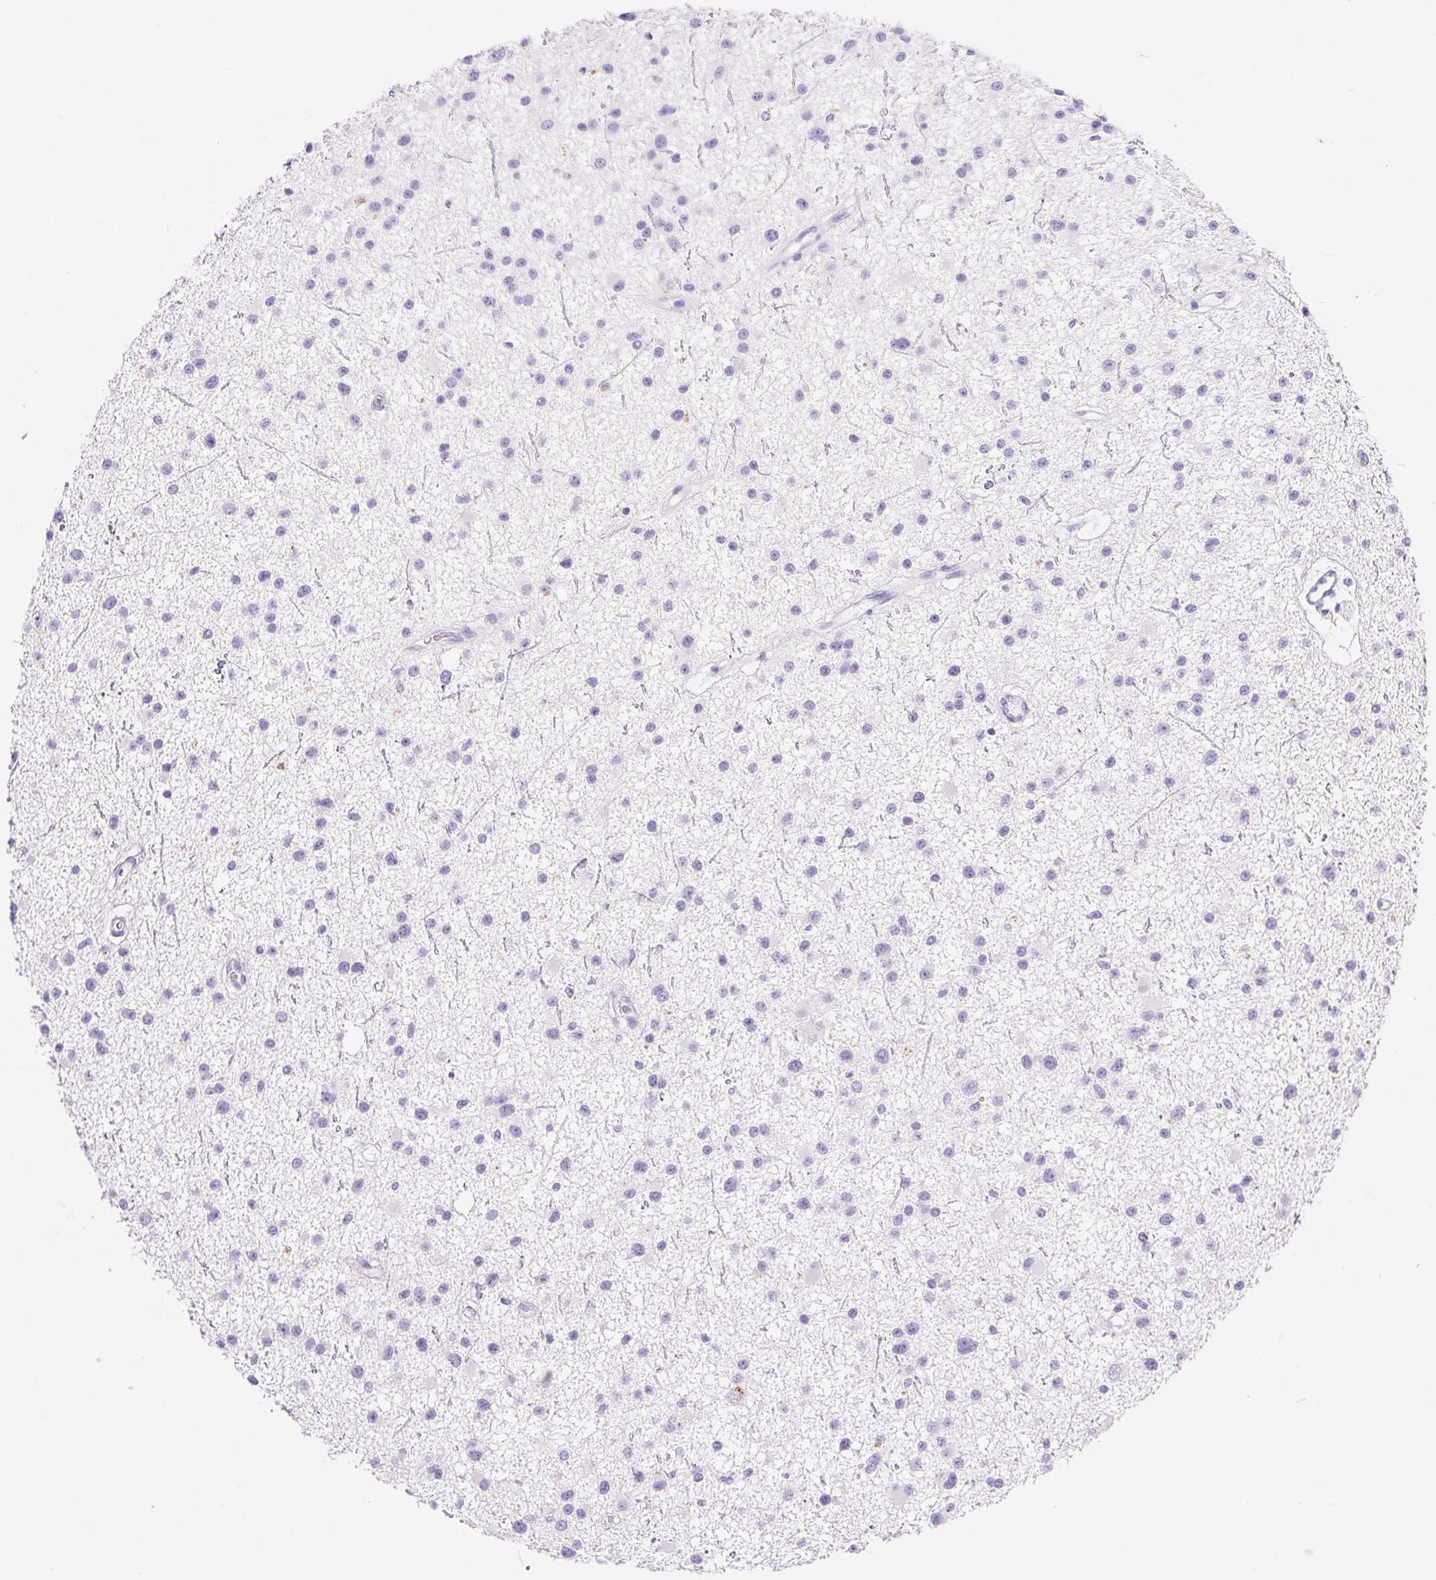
{"staining": {"intensity": "negative", "quantity": "none", "location": "none"}, "tissue": "glioma", "cell_type": "Tumor cells", "image_type": "cancer", "snomed": [{"axis": "morphology", "description": "Glioma, malignant, Low grade"}, {"axis": "topography", "description": "Brain"}], "caption": "Immunohistochemistry of human malignant low-grade glioma displays no positivity in tumor cells. Nuclei are stained in blue.", "gene": "PNLIP", "patient": {"sex": "male", "age": 43}}